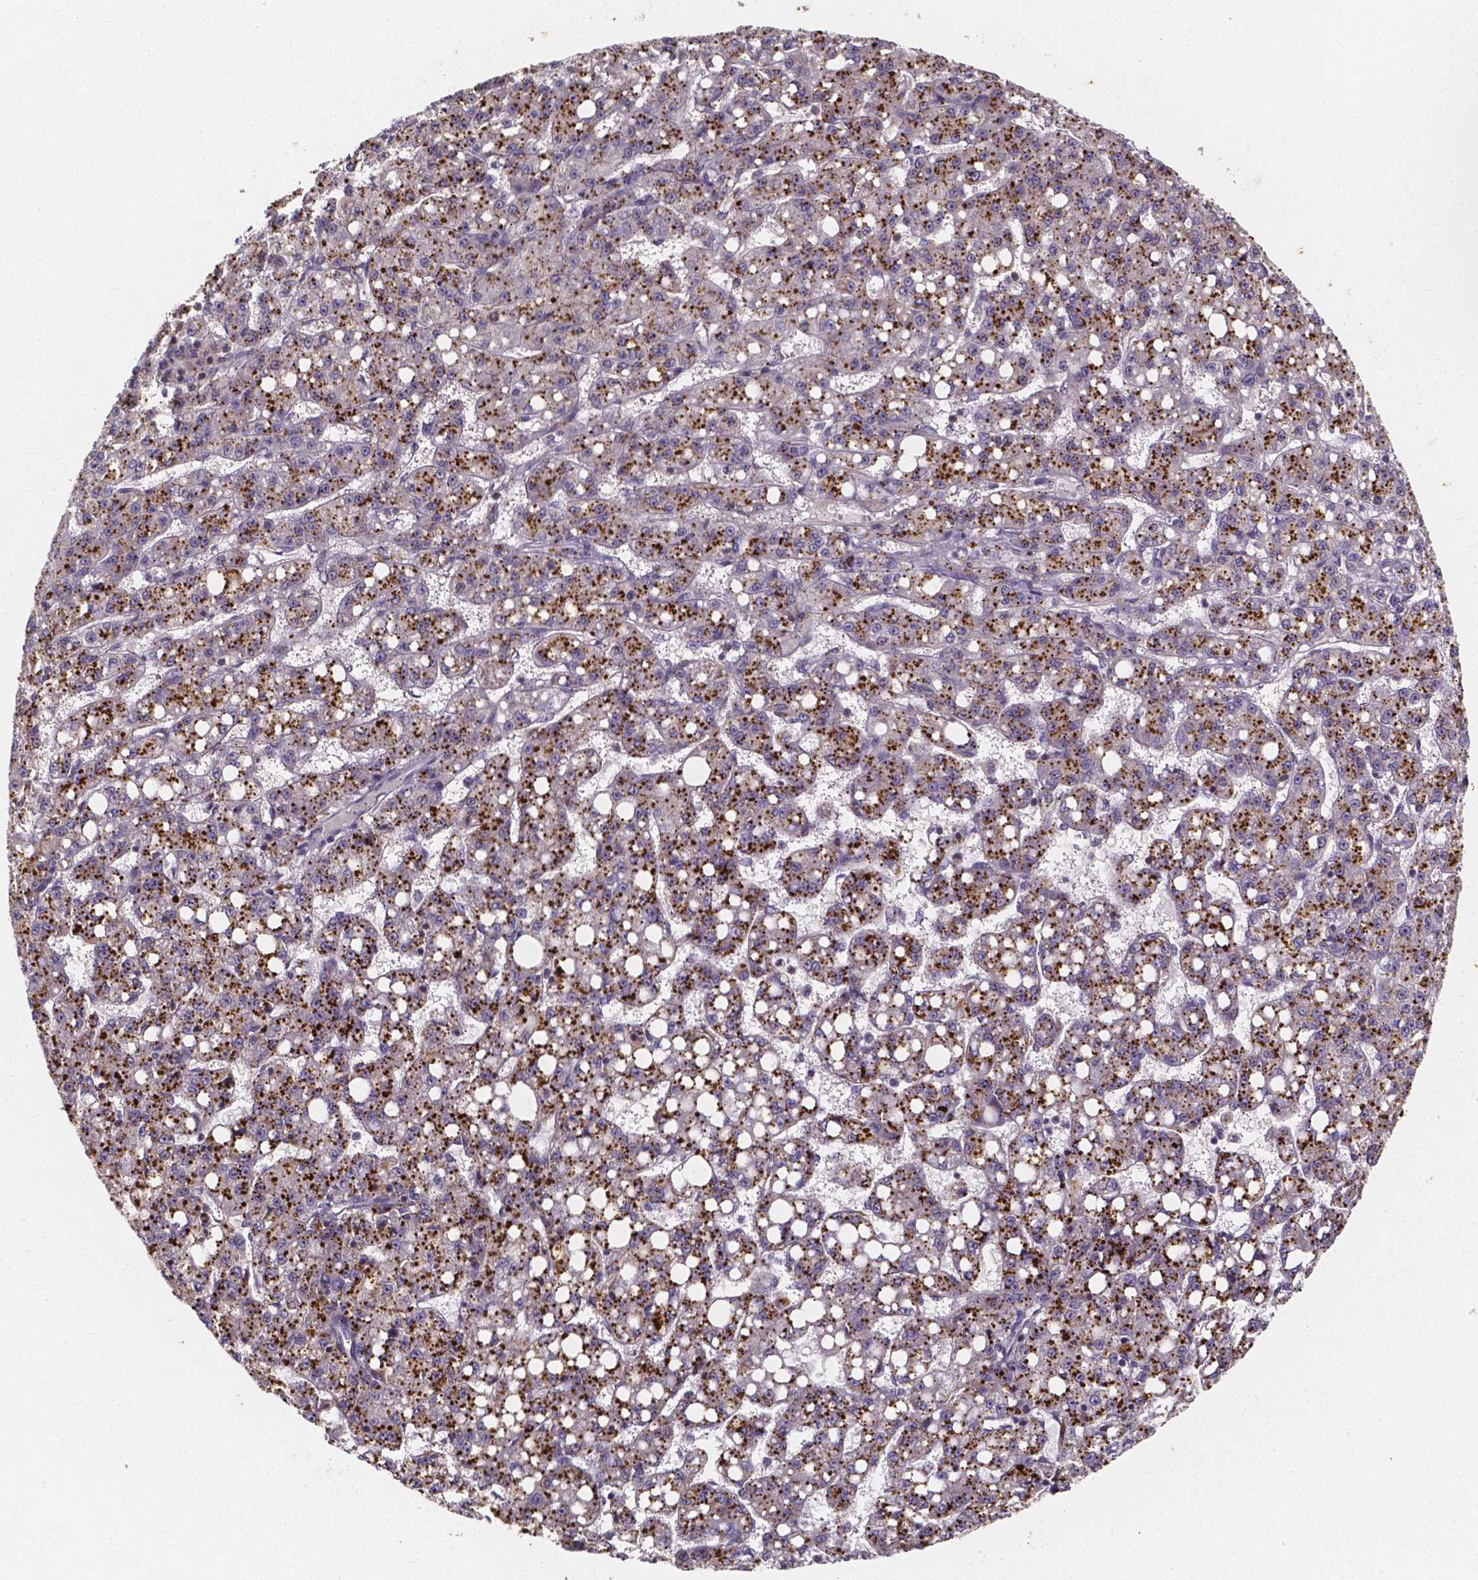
{"staining": {"intensity": "strong", "quantity": ">75%", "location": "cytoplasmic/membranous"}, "tissue": "liver cancer", "cell_type": "Tumor cells", "image_type": "cancer", "snomed": [{"axis": "morphology", "description": "Carcinoma, Hepatocellular, NOS"}, {"axis": "topography", "description": "Liver"}], "caption": "Protein staining of liver cancer (hepatocellular carcinoma) tissue demonstrates strong cytoplasmic/membranous positivity in approximately >75% of tumor cells.", "gene": "THEMIS", "patient": {"sex": "female", "age": 65}}